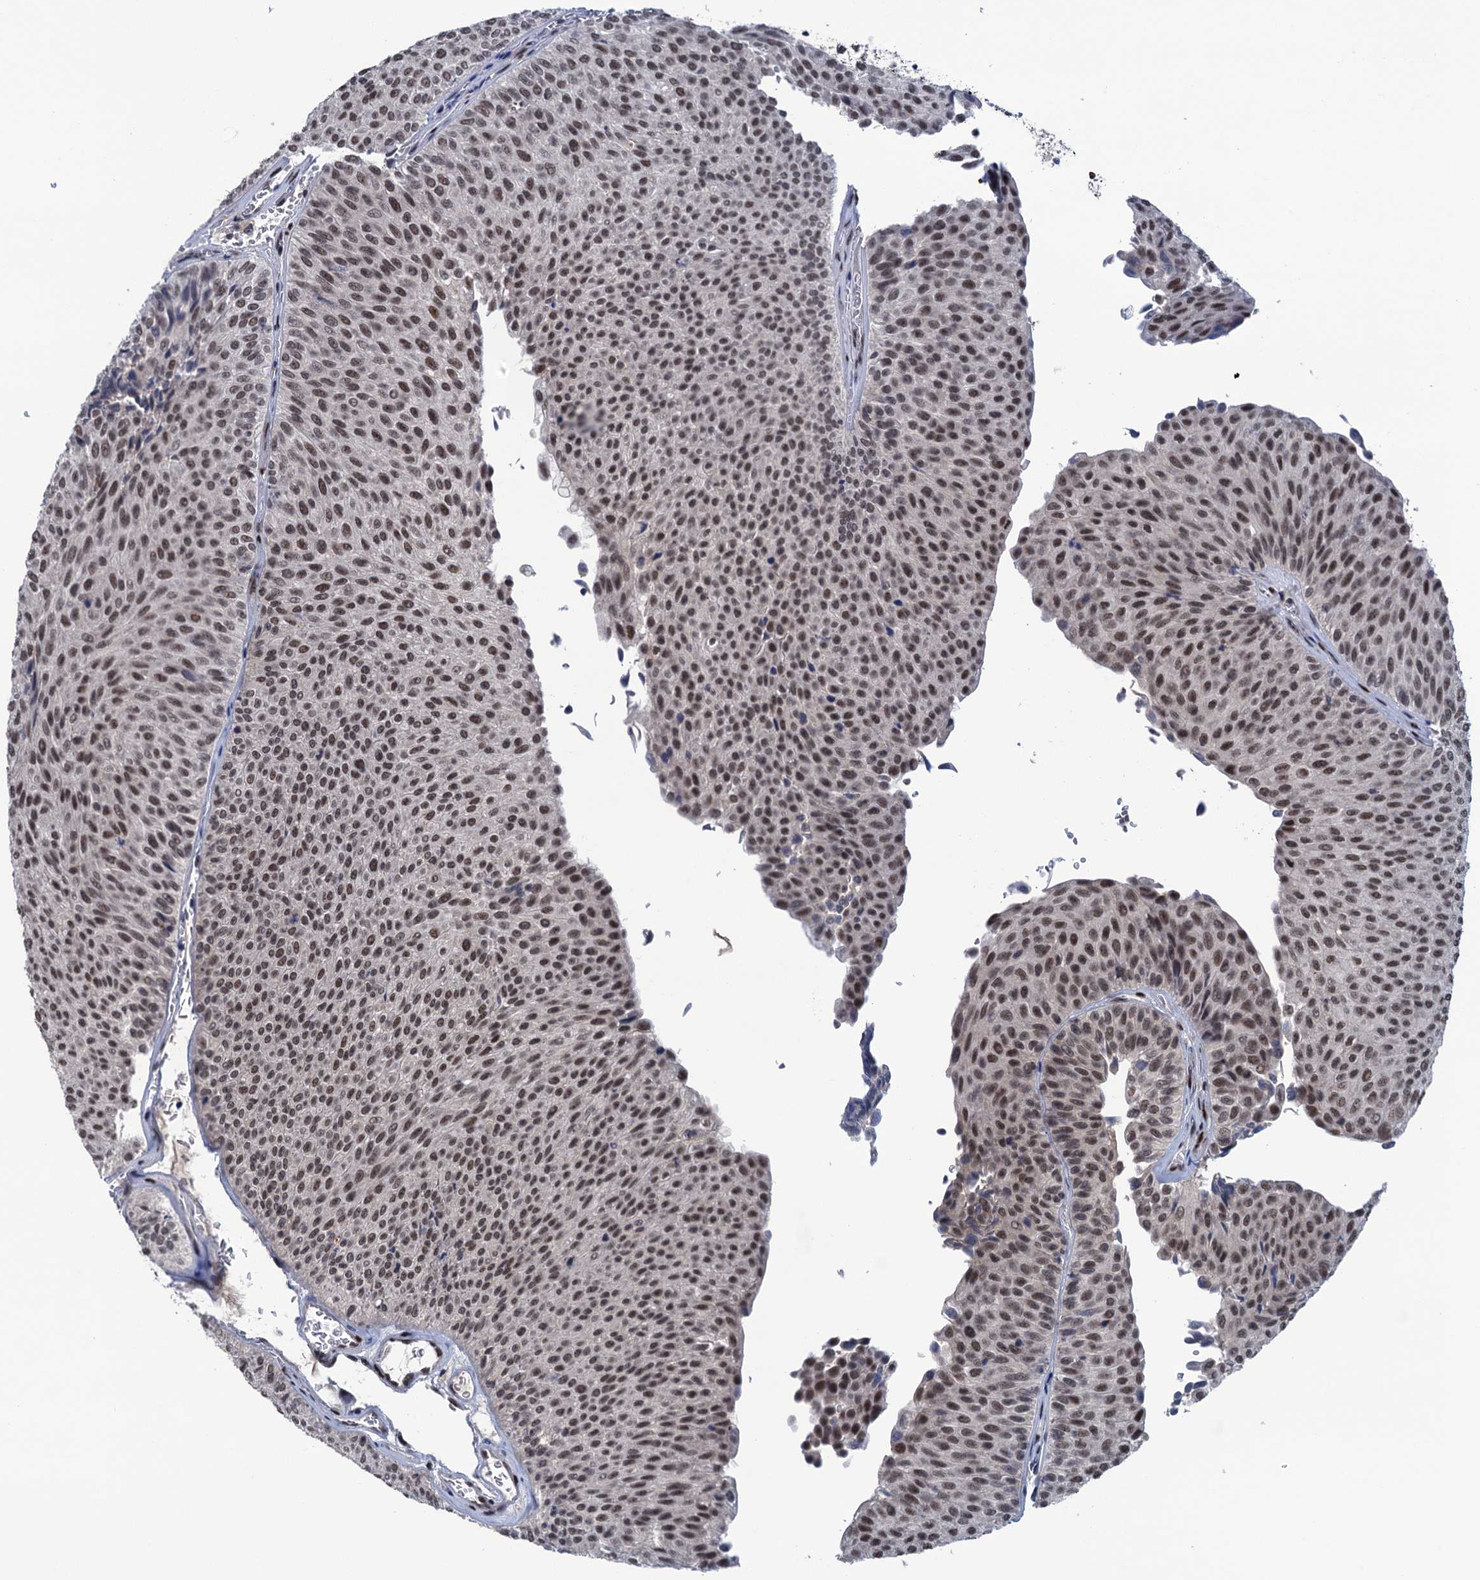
{"staining": {"intensity": "moderate", "quantity": ">75%", "location": "nuclear"}, "tissue": "urothelial cancer", "cell_type": "Tumor cells", "image_type": "cancer", "snomed": [{"axis": "morphology", "description": "Urothelial carcinoma, Low grade"}, {"axis": "topography", "description": "Urinary bladder"}], "caption": "Protein analysis of low-grade urothelial carcinoma tissue reveals moderate nuclear positivity in about >75% of tumor cells.", "gene": "SAE1", "patient": {"sex": "male", "age": 78}}